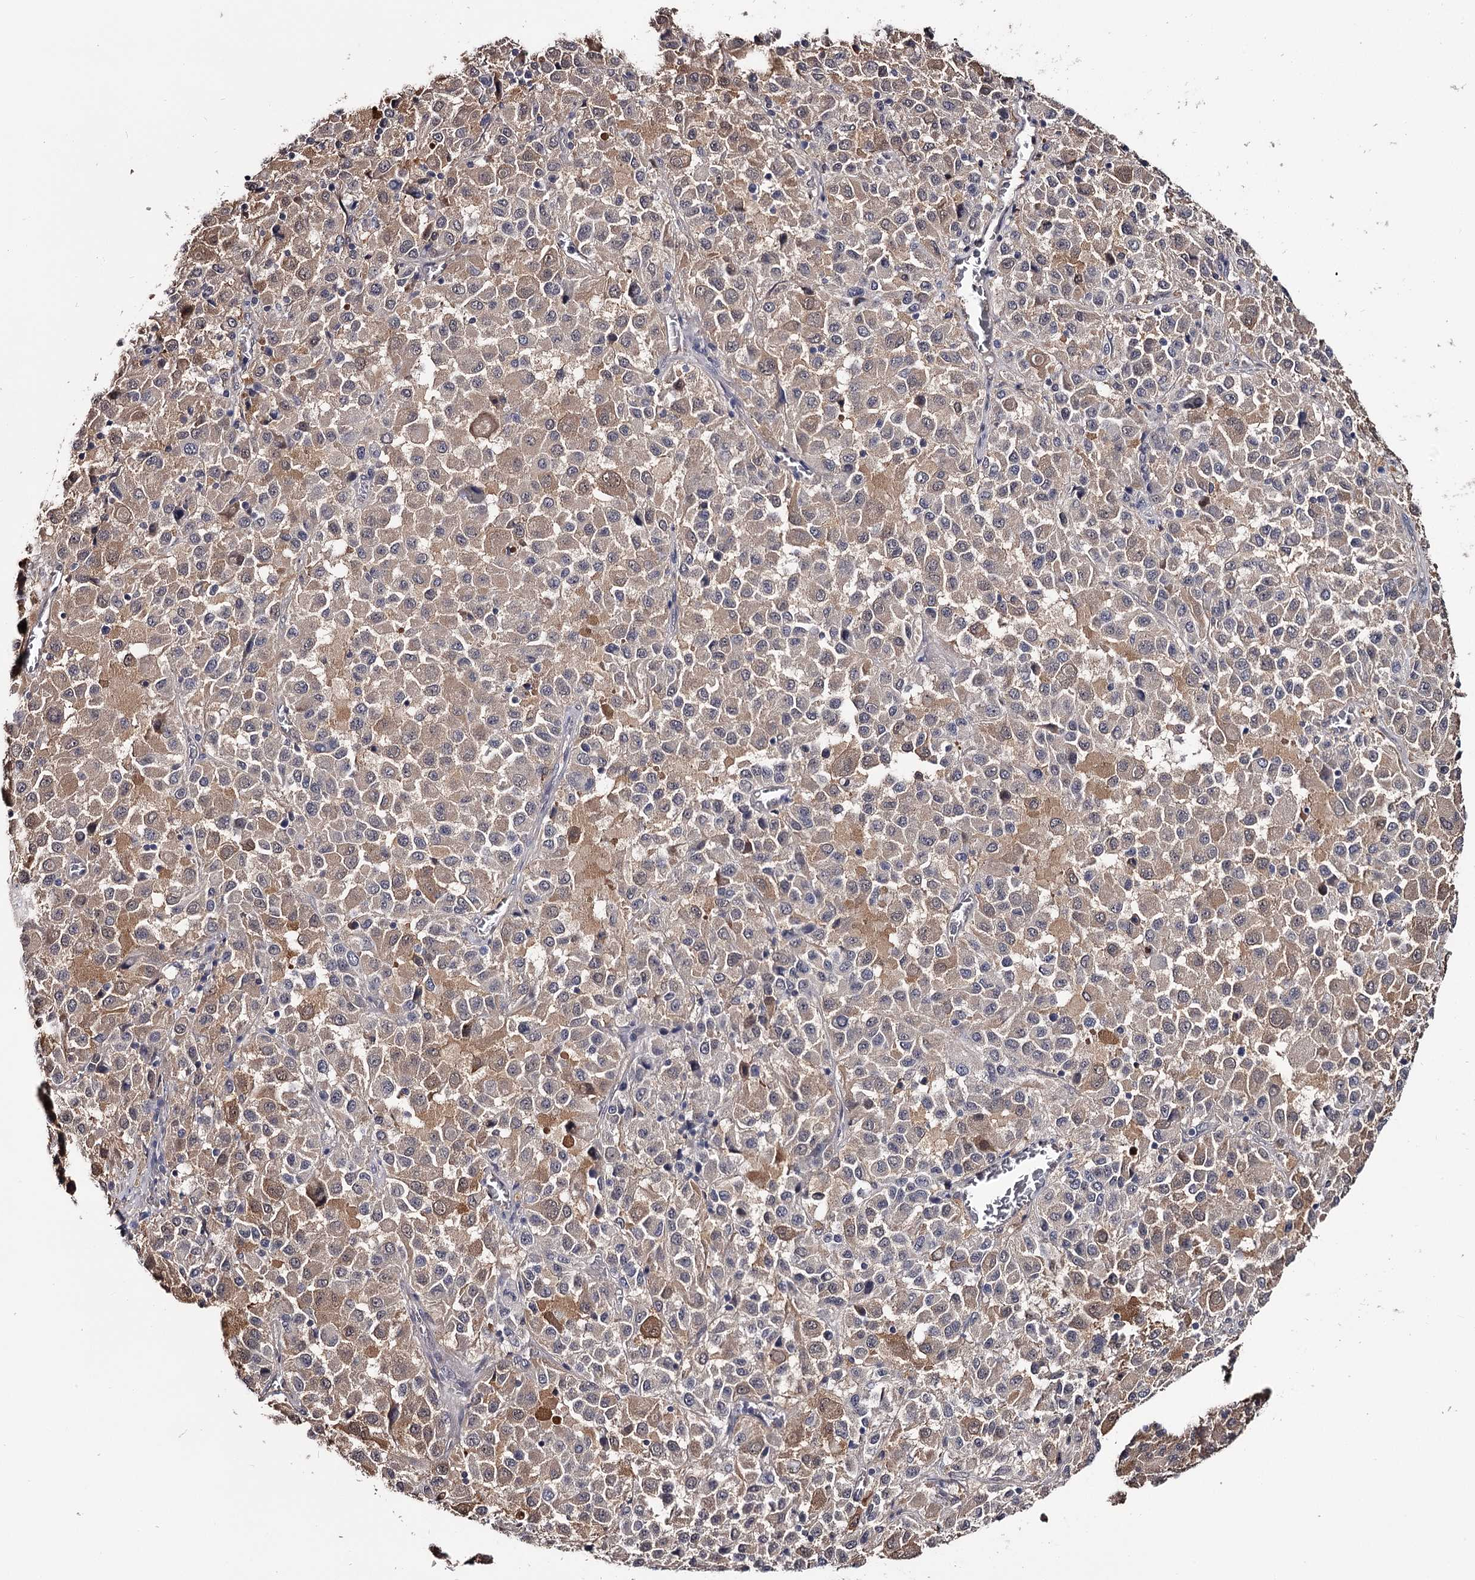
{"staining": {"intensity": "moderate", "quantity": "<25%", "location": "cytoplasmic/membranous"}, "tissue": "melanoma", "cell_type": "Tumor cells", "image_type": "cancer", "snomed": [{"axis": "morphology", "description": "Malignant melanoma, Metastatic site"}, {"axis": "topography", "description": "Lung"}], "caption": "Protein analysis of malignant melanoma (metastatic site) tissue displays moderate cytoplasmic/membranous staining in approximately <25% of tumor cells. The protein is stained brown, and the nuclei are stained in blue (DAB (3,3'-diaminobenzidine) IHC with brightfield microscopy, high magnification).", "gene": "GSTO1", "patient": {"sex": "male", "age": 64}}